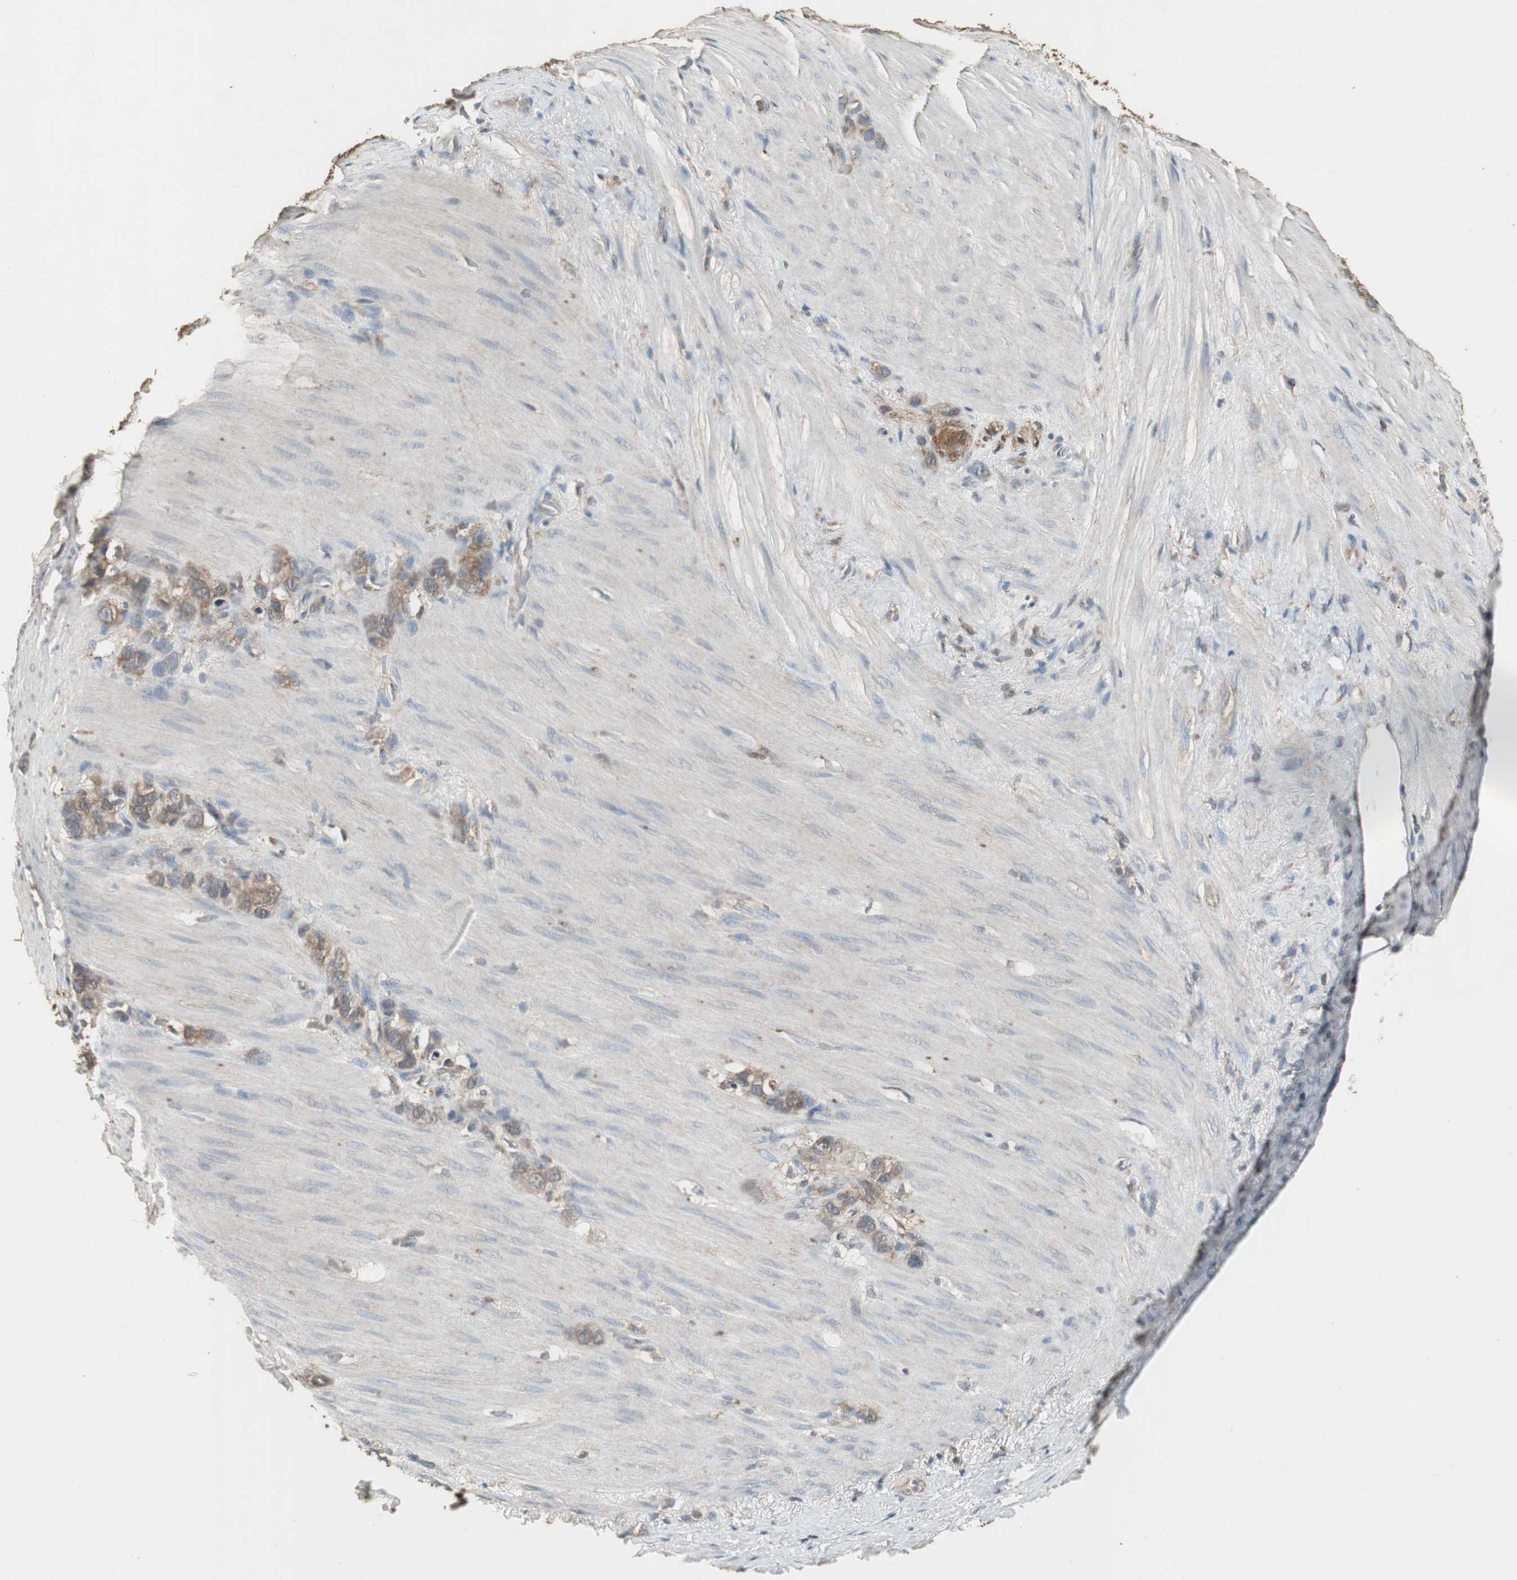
{"staining": {"intensity": "moderate", "quantity": ">75%", "location": "cytoplasmic/membranous"}, "tissue": "stomach cancer", "cell_type": "Tumor cells", "image_type": "cancer", "snomed": [{"axis": "morphology", "description": "Normal tissue, NOS"}, {"axis": "morphology", "description": "Adenocarcinoma, NOS"}, {"axis": "morphology", "description": "Adenocarcinoma, High grade"}, {"axis": "topography", "description": "Stomach, upper"}, {"axis": "topography", "description": "Stomach"}], "caption": "Stomach cancer (adenocarcinoma (high-grade)) tissue displays moderate cytoplasmic/membranous staining in about >75% of tumor cells, visualized by immunohistochemistry.", "gene": "HPRT1", "patient": {"sex": "female", "age": 65}}